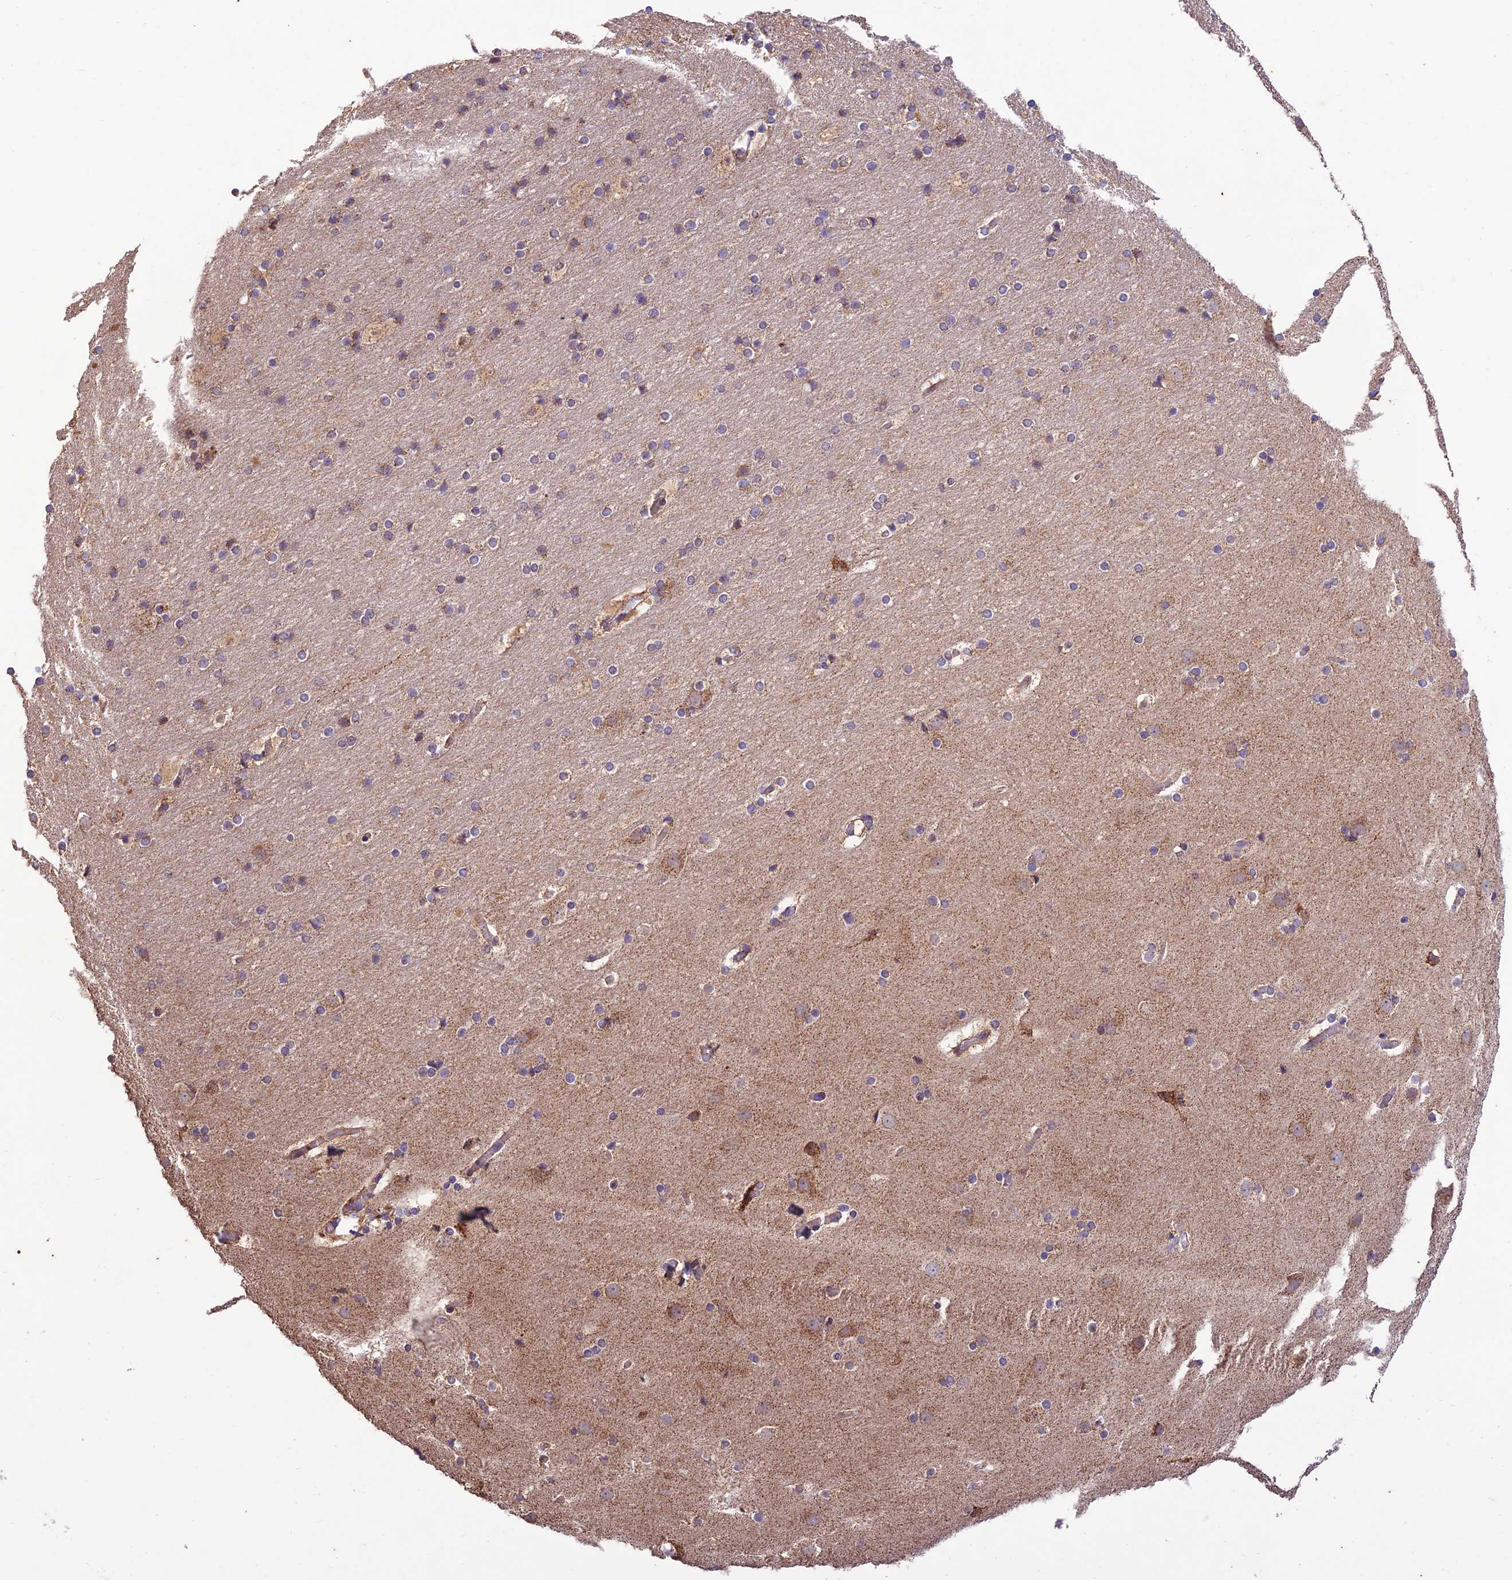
{"staining": {"intensity": "moderate", "quantity": ">75%", "location": "cytoplasmic/membranous"}, "tissue": "cerebral cortex", "cell_type": "Endothelial cells", "image_type": "normal", "snomed": [{"axis": "morphology", "description": "Normal tissue, NOS"}, {"axis": "topography", "description": "Cerebral cortex"}], "caption": "A high-resolution micrograph shows immunohistochemistry staining of benign cerebral cortex, which exhibits moderate cytoplasmic/membranous expression in approximately >75% of endothelial cells. The staining was performed using DAB (3,3'-diaminobenzidine) to visualize the protein expression in brown, while the nuclei were stained in blue with hematoxylin (Magnification: 20x).", "gene": "NDUFAF1", "patient": {"sex": "male", "age": 57}}